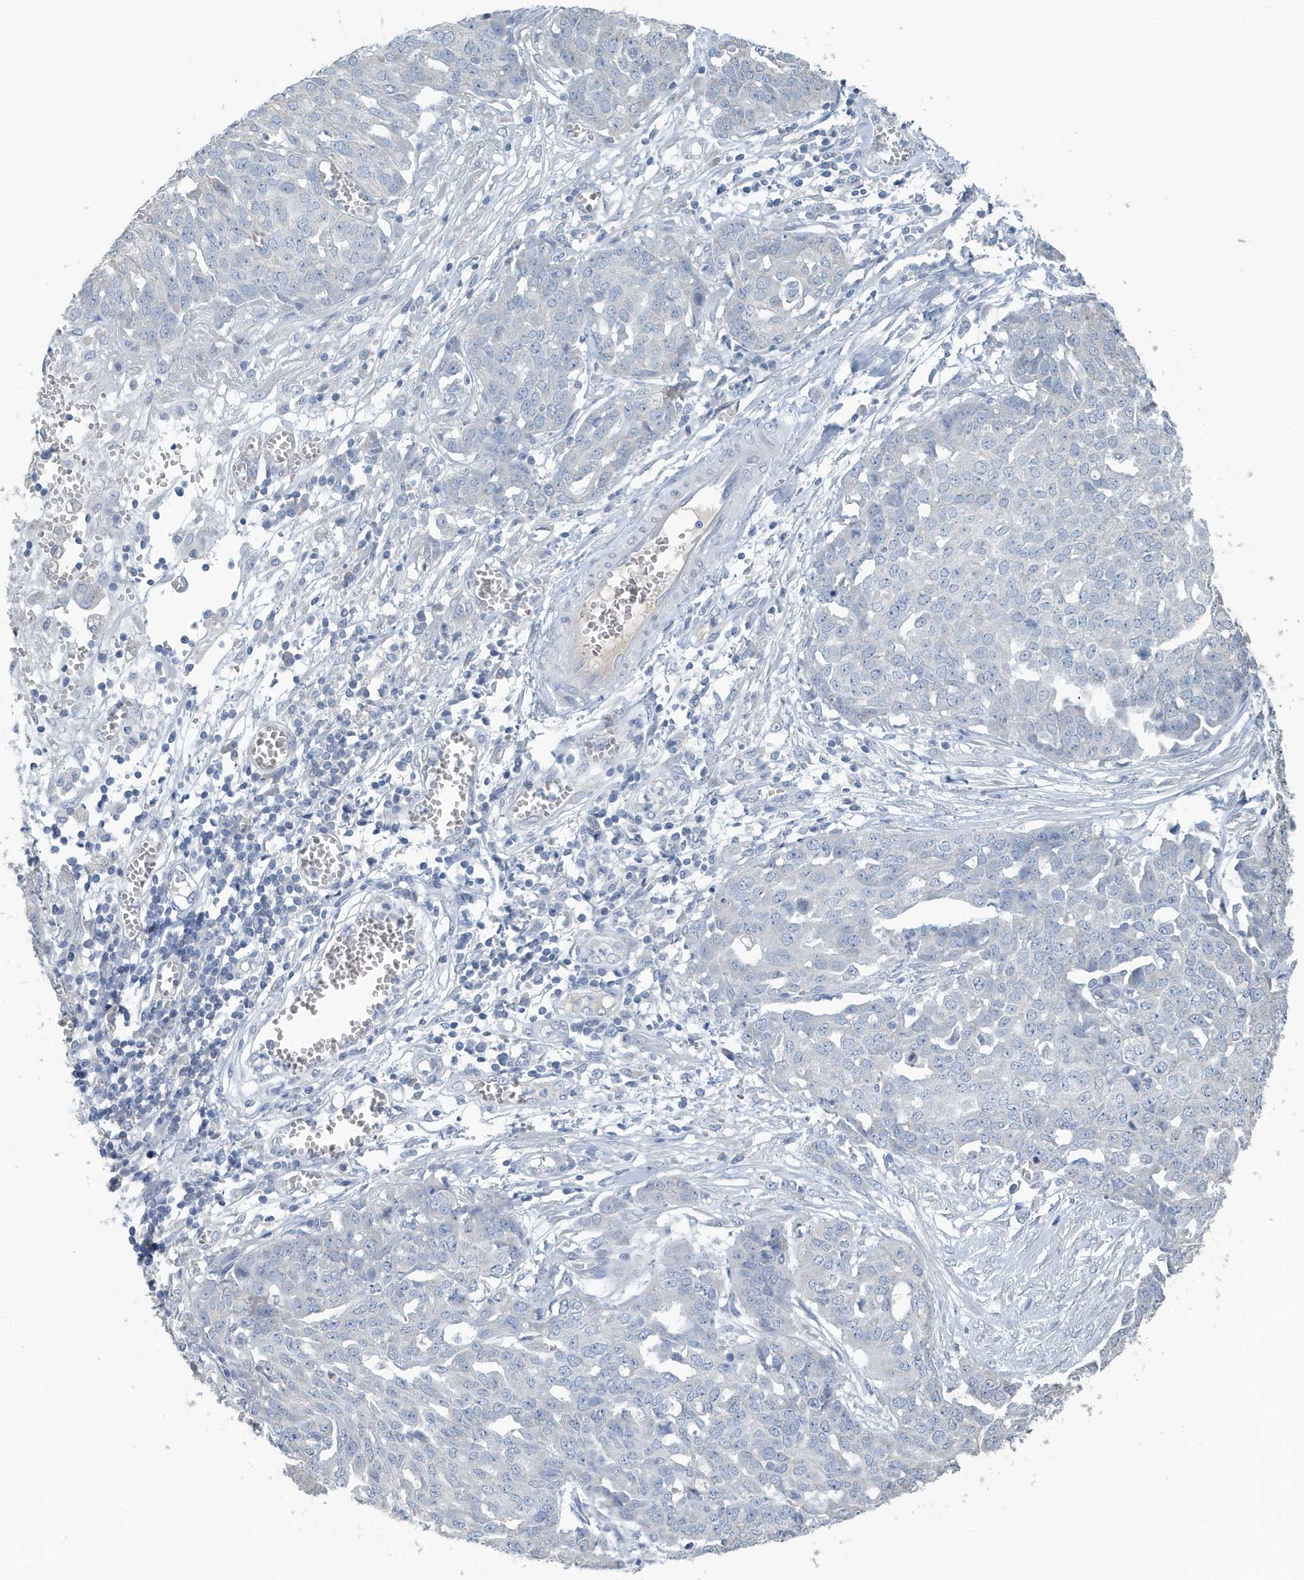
{"staining": {"intensity": "negative", "quantity": "none", "location": "none"}, "tissue": "ovarian cancer", "cell_type": "Tumor cells", "image_type": "cancer", "snomed": [{"axis": "morphology", "description": "Cystadenocarcinoma, serous, NOS"}, {"axis": "topography", "description": "Soft tissue"}, {"axis": "topography", "description": "Ovary"}], "caption": "Tumor cells show no significant positivity in ovarian cancer.", "gene": "UGT2B4", "patient": {"sex": "female", "age": 57}}